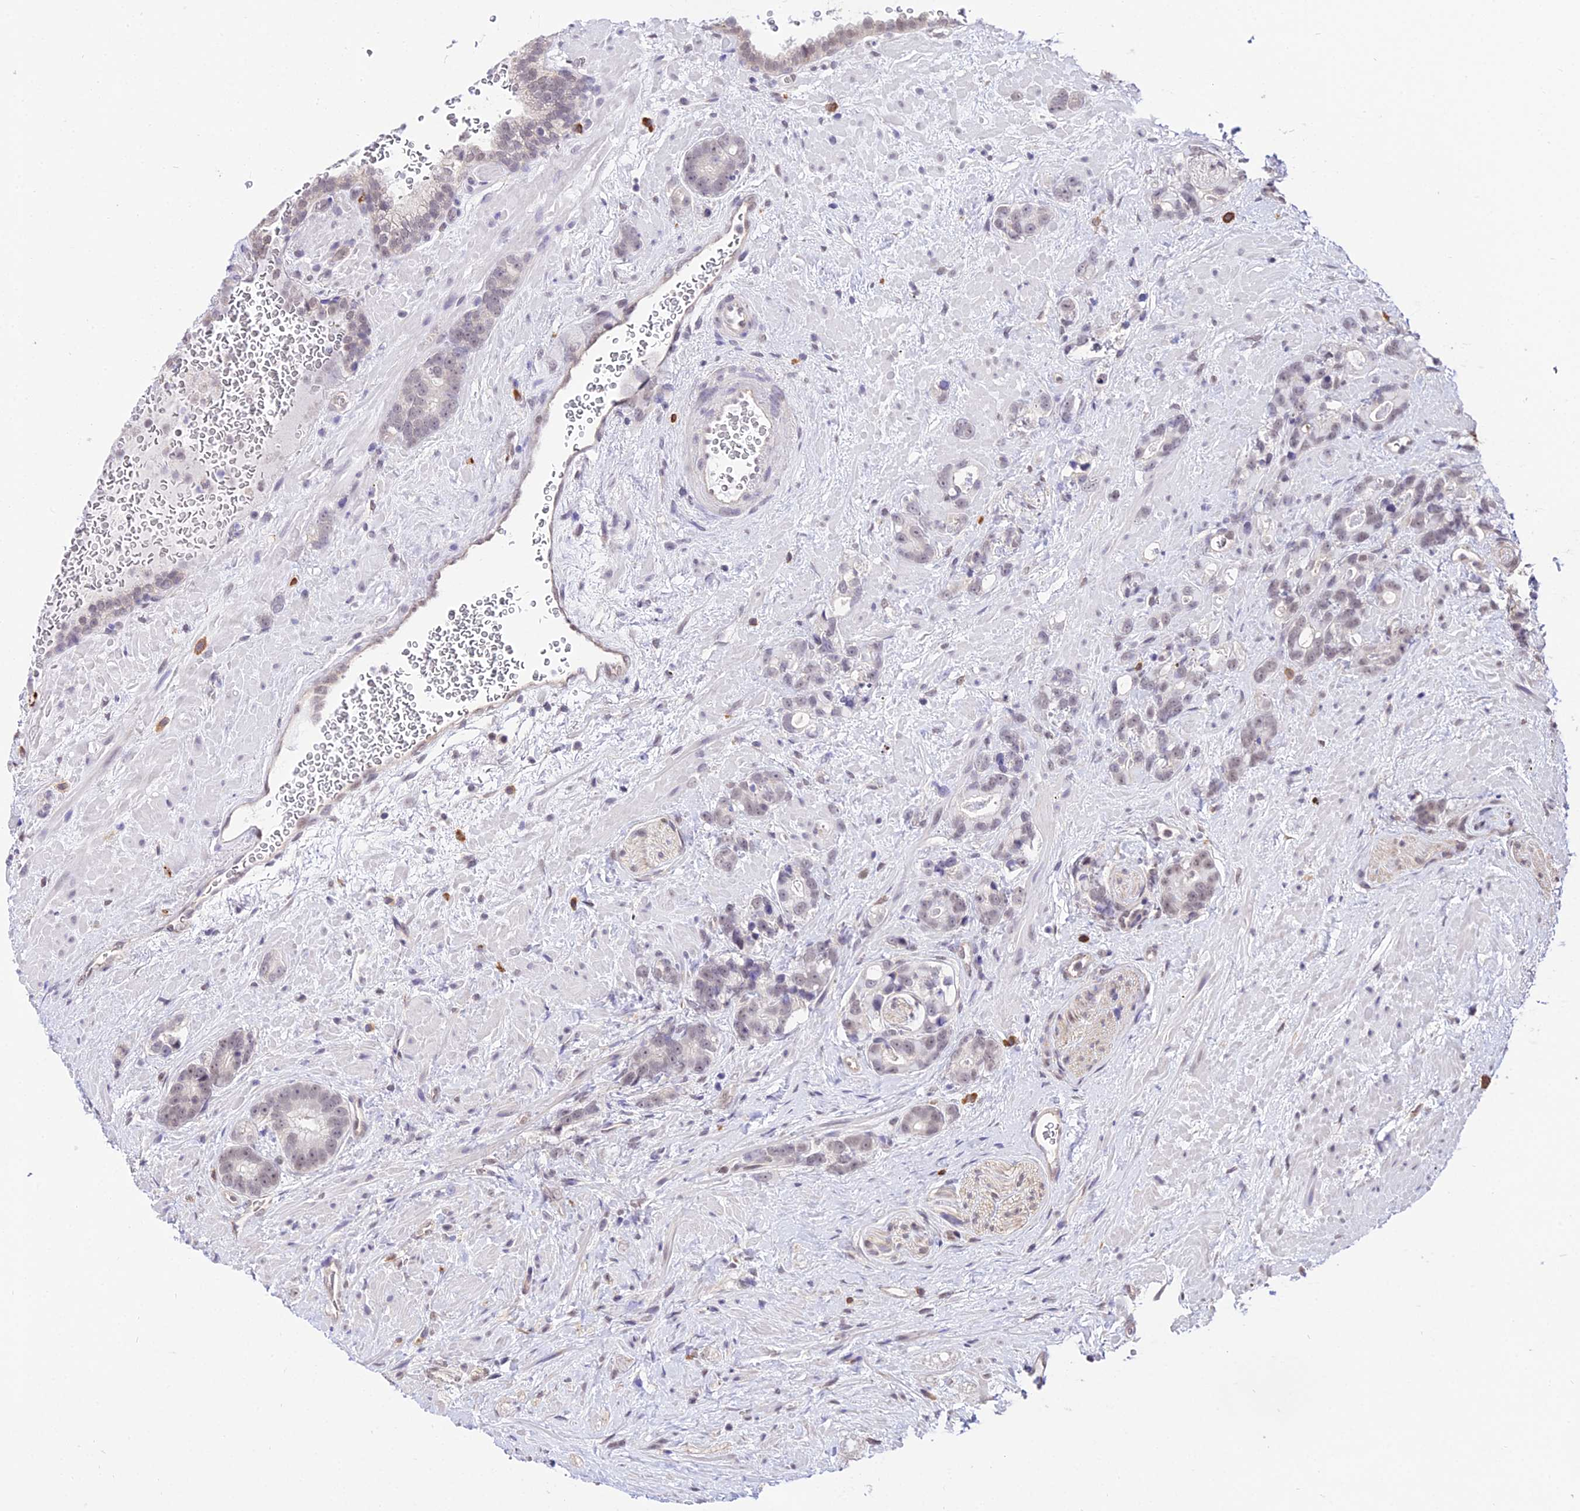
{"staining": {"intensity": "weak", "quantity": "<25%", "location": "nuclear"}, "tissue": "prostate cancer", "cell_type": "Tumor cells", "image_type": "cancer", "snomed": [{"axis": "morphology", "description": "Adenocarcinoma, High grade"}, {"axis": "topography", "description": "Prostate"}], "caption": "High magnification brightfield microscopy of prostate cancer (high-grade adenocarcinoma) stained with DAB (3,3'-diaminobenzidine) (brown) and counterstained with hematoxylin (blue): tumor cells show no significant expression.", "gene": "POLR2I", "patient": {"sex": "male", "age": 74}}